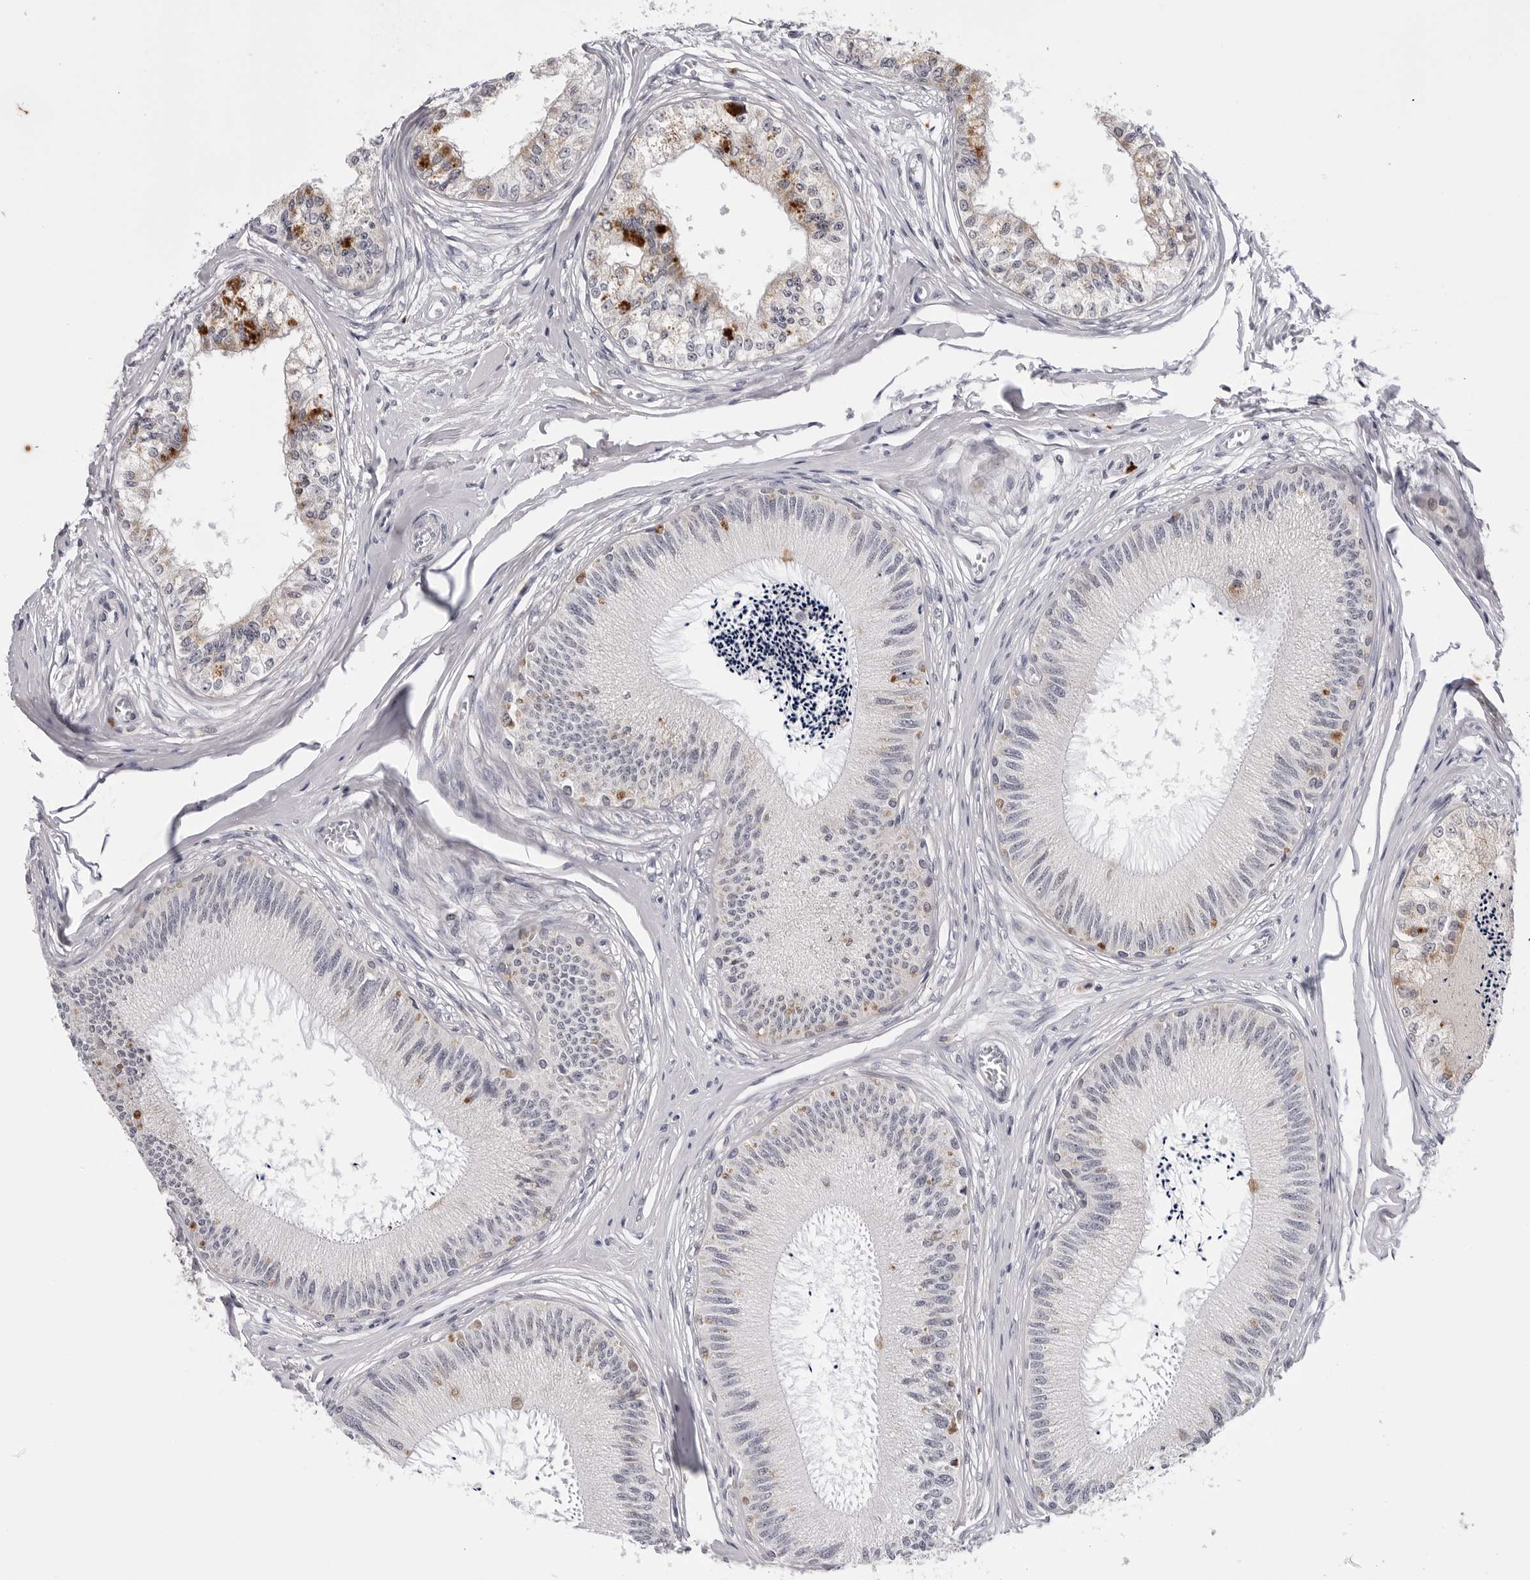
{"staining": {"intensity": "moderate", "quantity": "25%-75%", "location": "cytoplasmic/membranous"}, "tissue": "epididymis", "cell_type": "Glandular cells", "image_type": "normal", "snomed": [{"axis": "morphology", "description": "Normal tissue, NOS"}, {"axis": "topography", "description": "Epididymis"}], "caption": "Unremarkable epididymis displays moderate cytoplasmic/membranous staining in approximately 25%-75% of glandular cells, visualized by immunohistochemistry. (DAB (3,3'-diaminobenzidine) IHC, brown staining for protein, blue staining for nuclei).", "gene": "CDK20", "patient": {"sex": "male", "age": 79}}